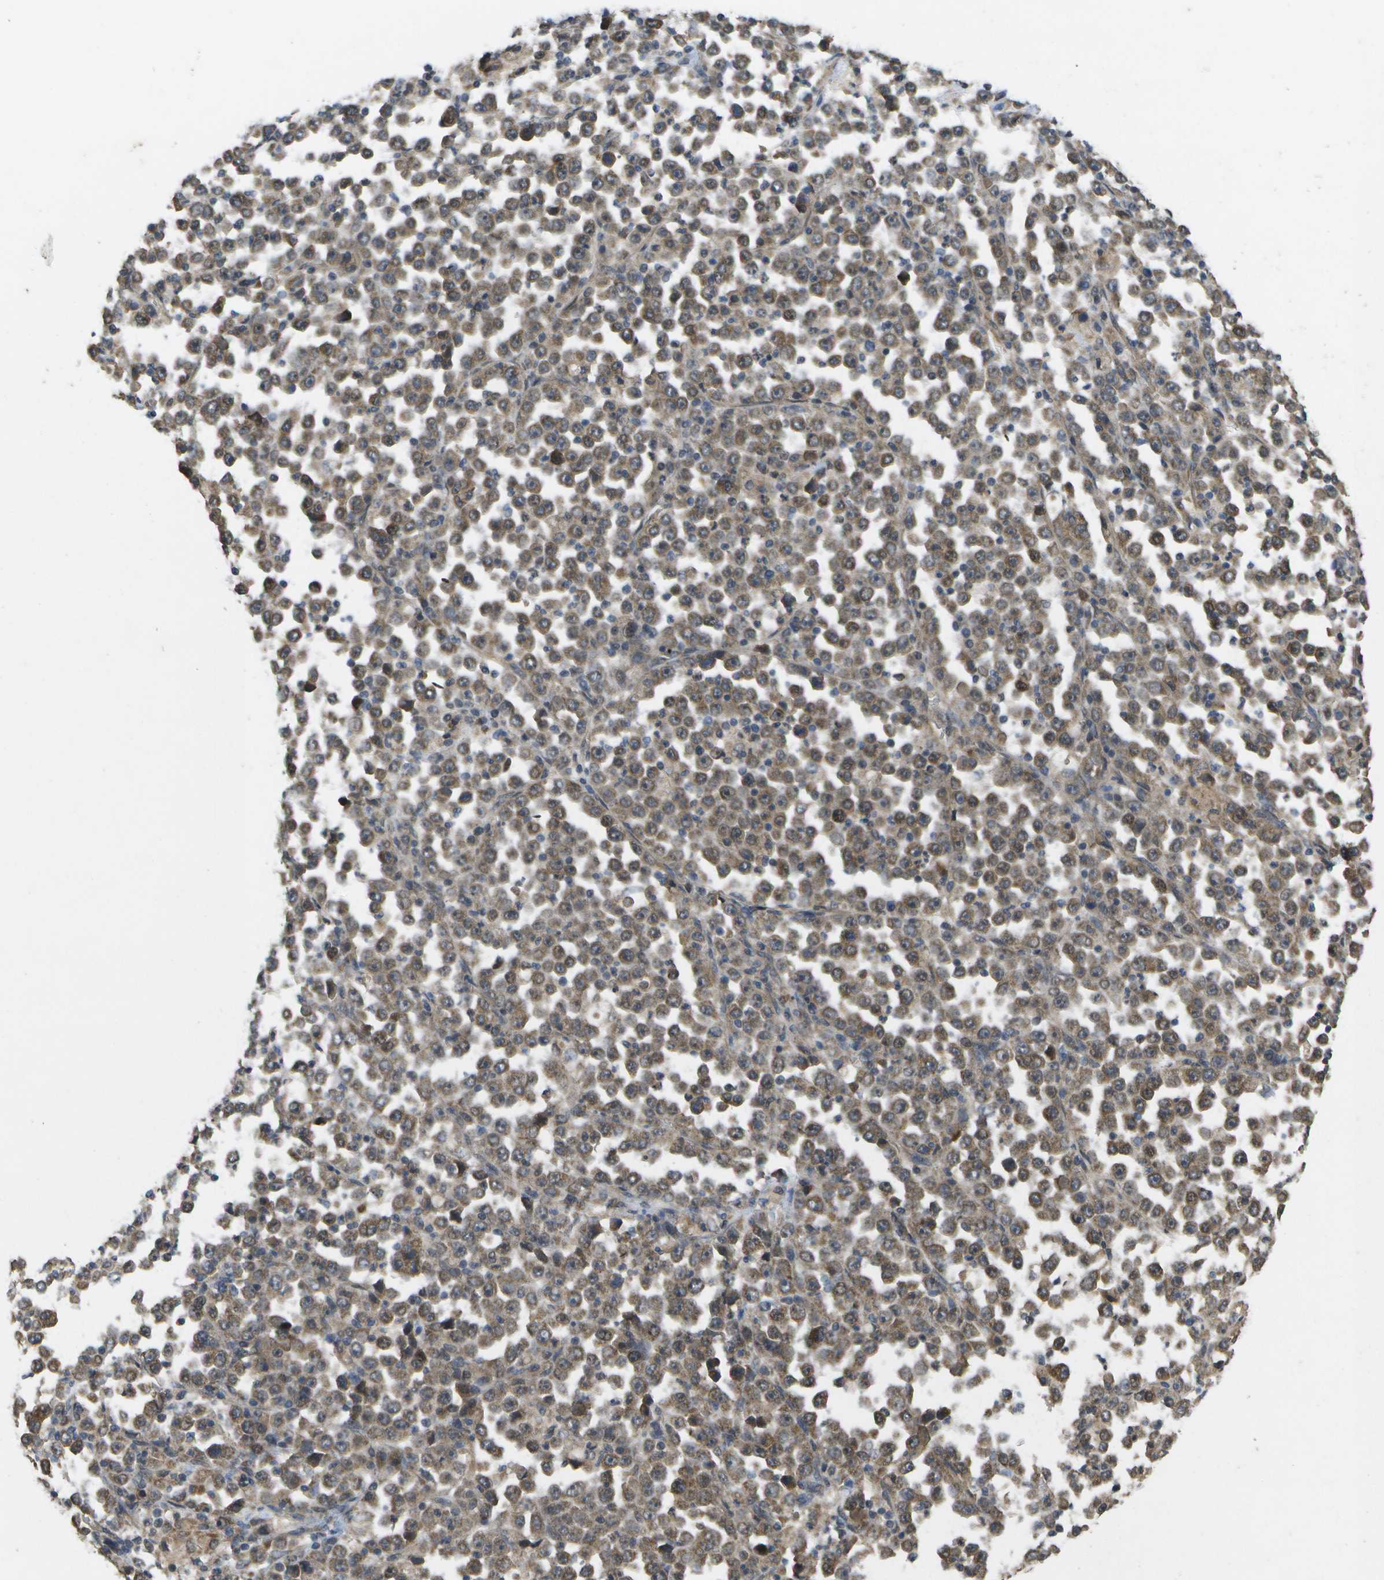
{"staining": {"intensity": "moderate", "quantity": ">75%", "location": "cytoplasmic/membranous"}, "tissue": "stomach cancer", "cell_type": "Tumor cells", "image_type": "cancer", "snomed": [{"axis": "morphology", "description": "Normal tissue, NOS"}, {"axis": "morphology", "description": "Adenocarcinoma, NOS"}, {"axis": "topography", "description": "Stomach, upper"}, {"axis": "topography", "description": "Stomach"}], "caption": "A brown stain highlights moderate cytoplasmic/membranous staining of a protein in human adenocarcinoma (stomach) tumor cells.", "gene": "ALAS1", "patient": {"sex": "male", "age": 59}}